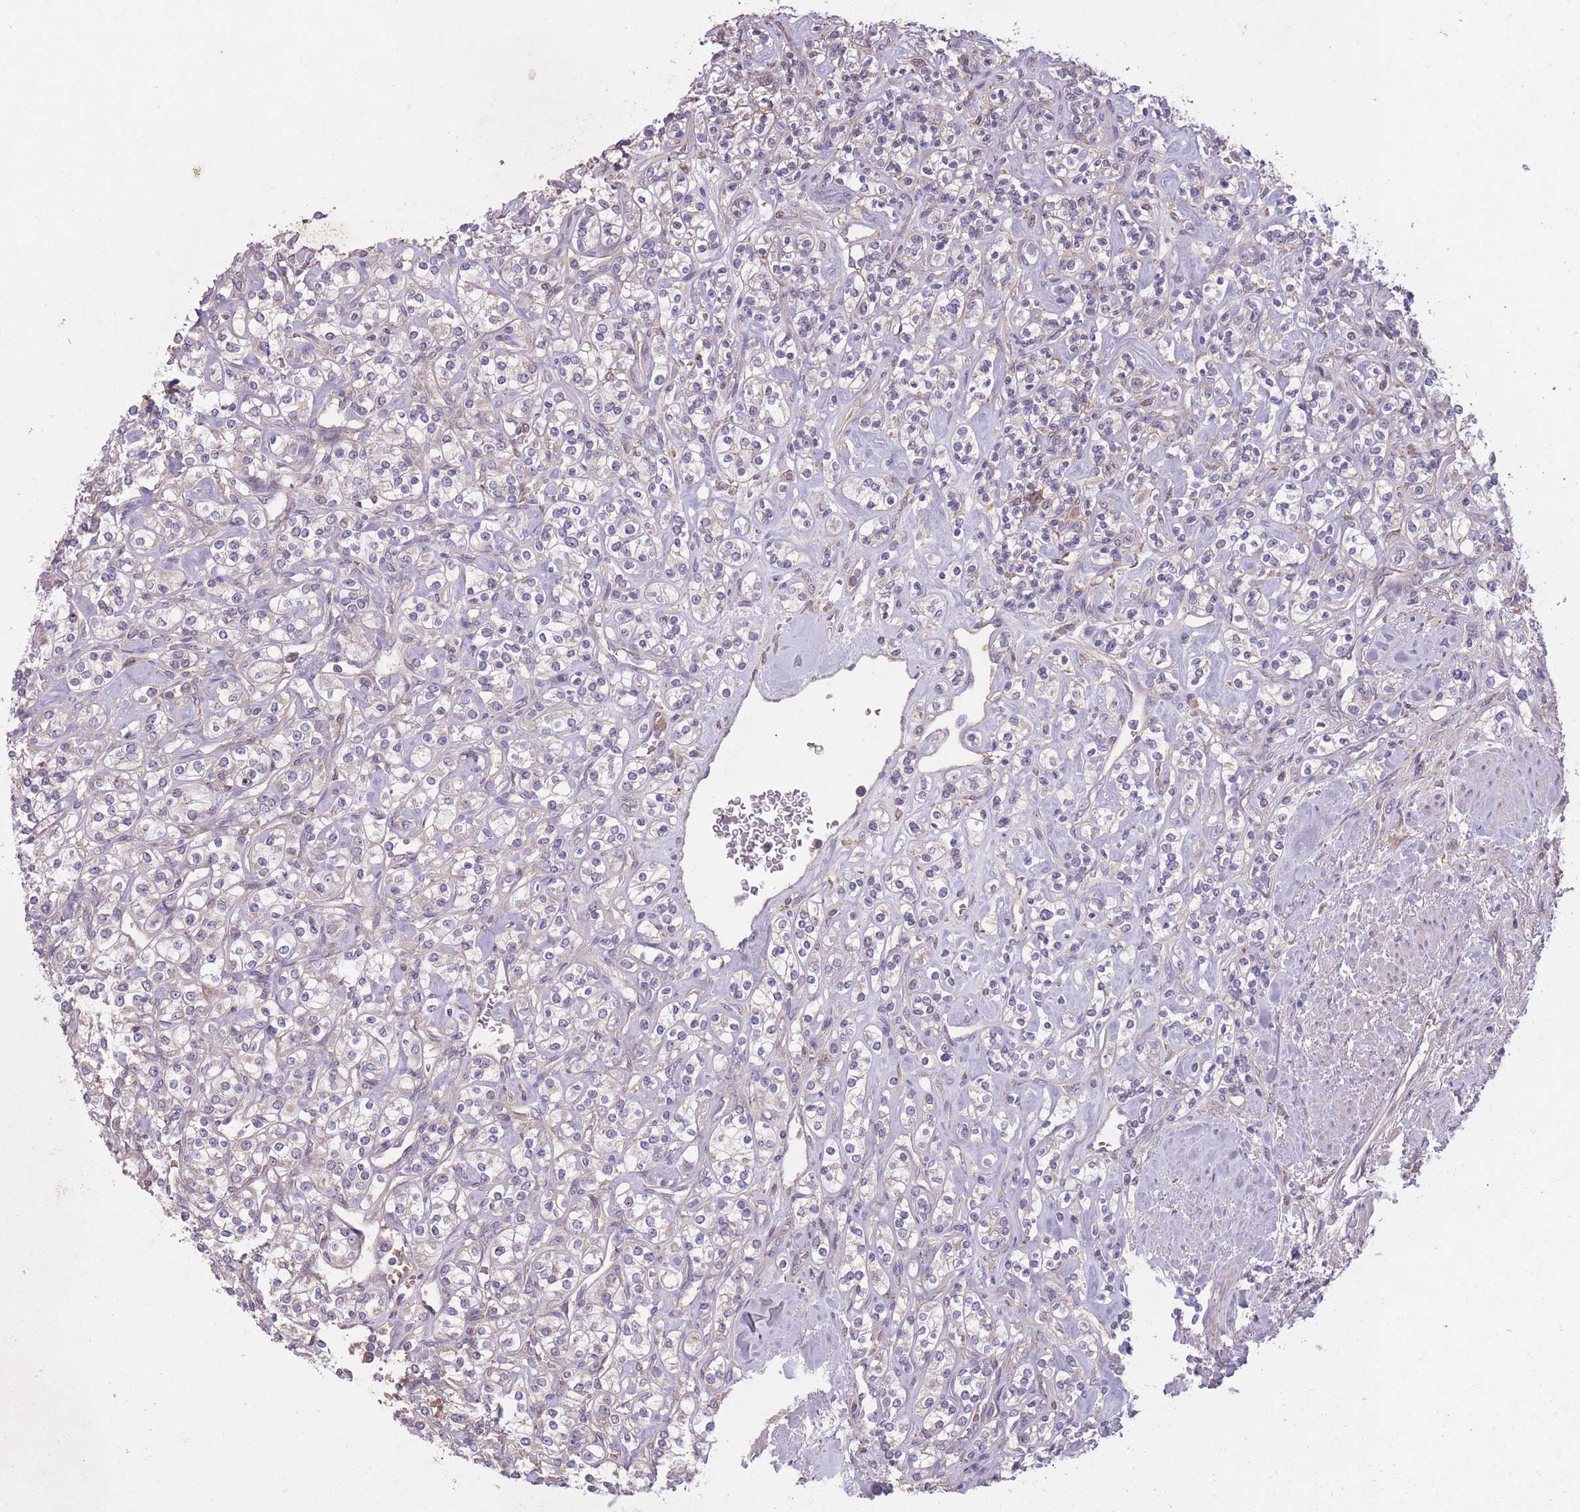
{"staining": {"intensity": "negative", "quantity": "none", "location": "none"}, "tissue": "renal cancer", "cell_type": "Tumor cells", "image_type": "cancer", "snomed": [{"axis": "morphology", "description": "Adenocarcinoma, NOS"}, {"axis": "topography", "description": "Kidney"}], "caption": "Tumor cells show no significant positivity in adenocarcinoma (renal). (Stains: DAB immunohistochemistry with hematoxylin counter stain, Microscopy: brightfield microscopy at high magnification).", "gene": "OR2V2", "patient": {"sex": "male", "age": 77}}